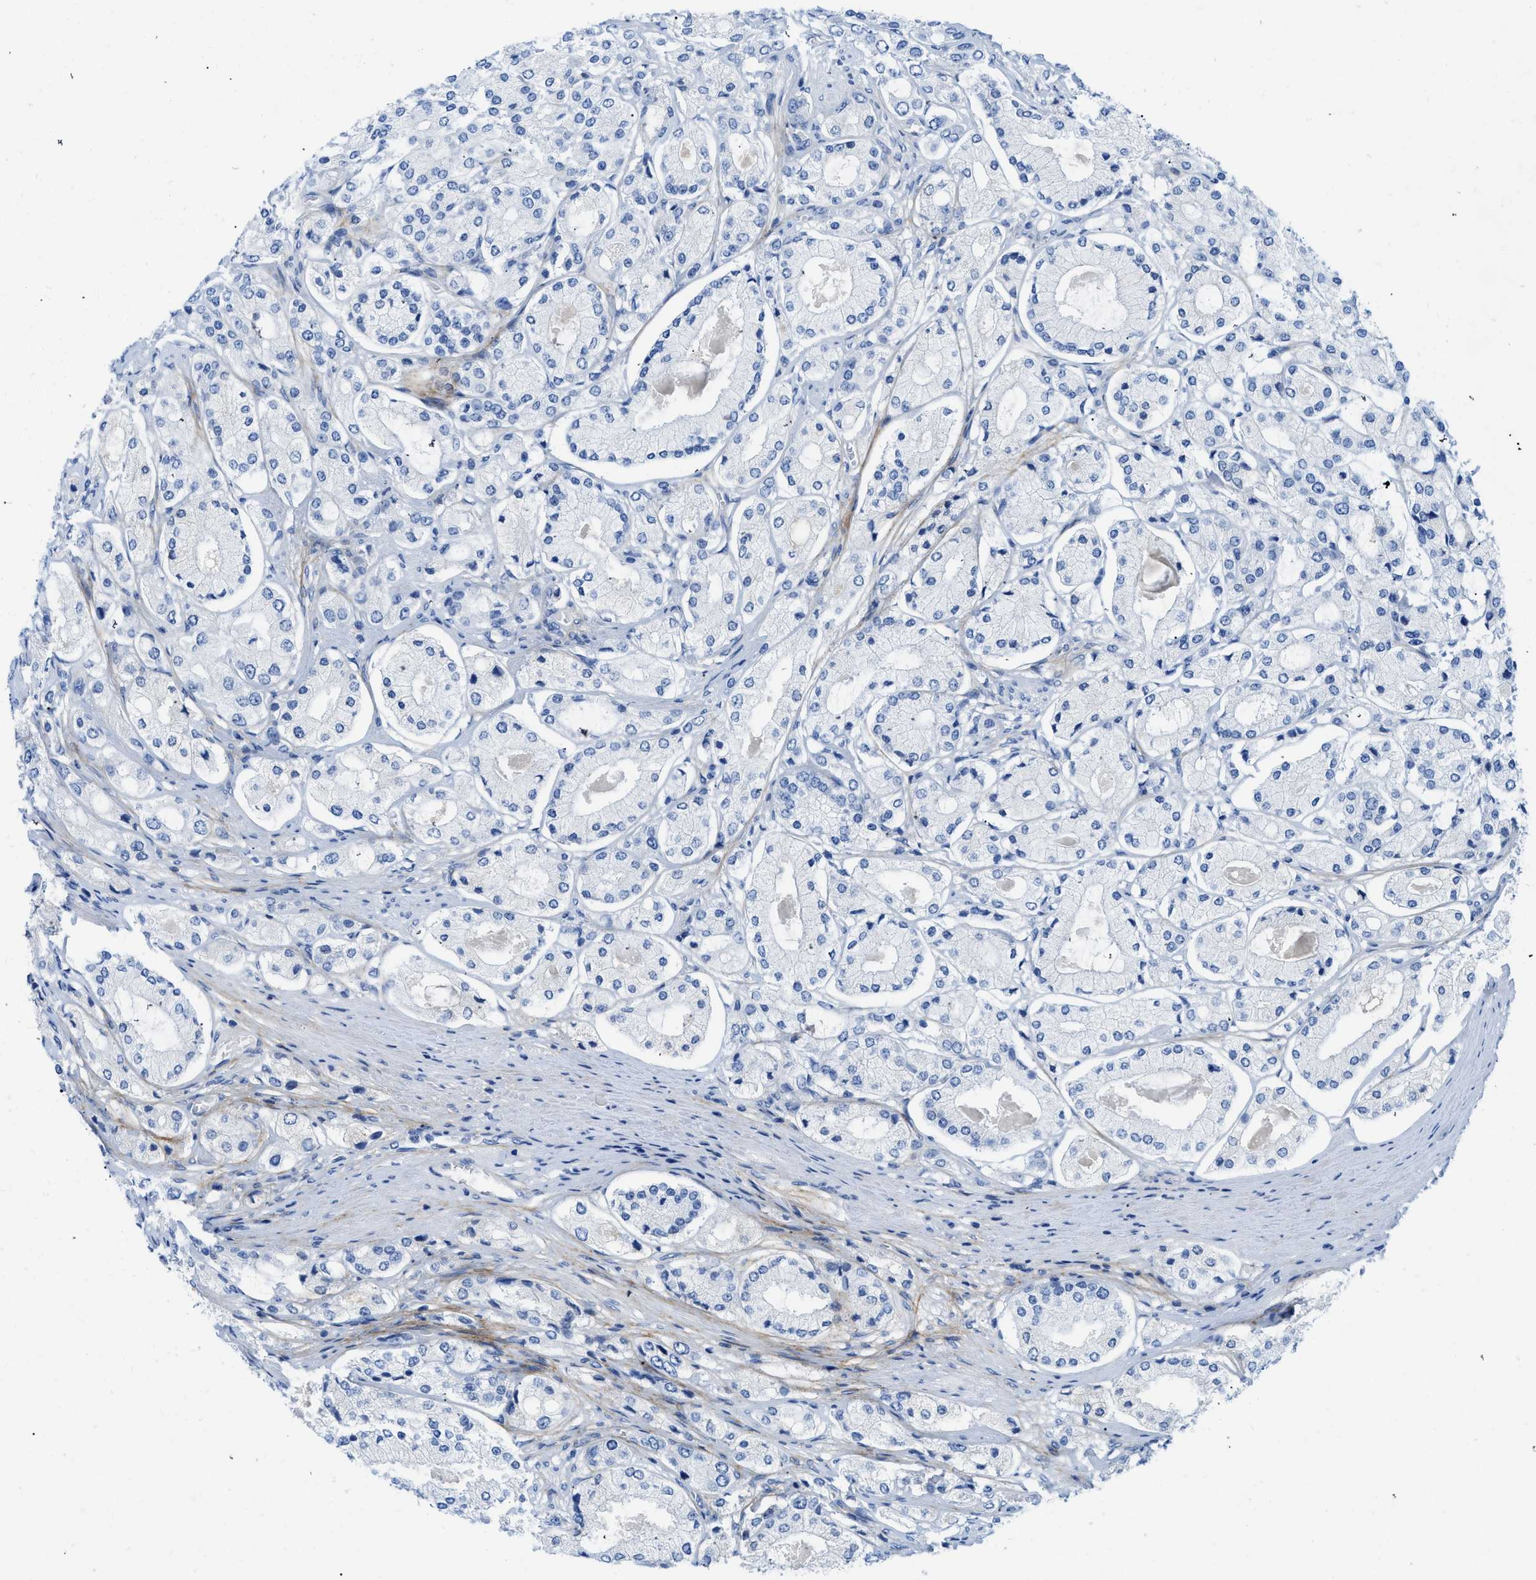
{"staining": {"intensity": "negative", "quantity": "none", "location": "none"}, "tissue": "prostate cancer", "cell_type": "Tumor cells", "image_type": "cancer", "snomed": [{"axis": "morphology", "description": "Adenocarcinoma, High grade"}, {"axis": "topography", "description": "Prostate"}], "caption": "The image shows no significant positivity in tumor cells of prostate cancer (adenocarcinoma (high-grade)).", "gene": "COL3A1", "patient": {"sex": "male", "age": 65}}